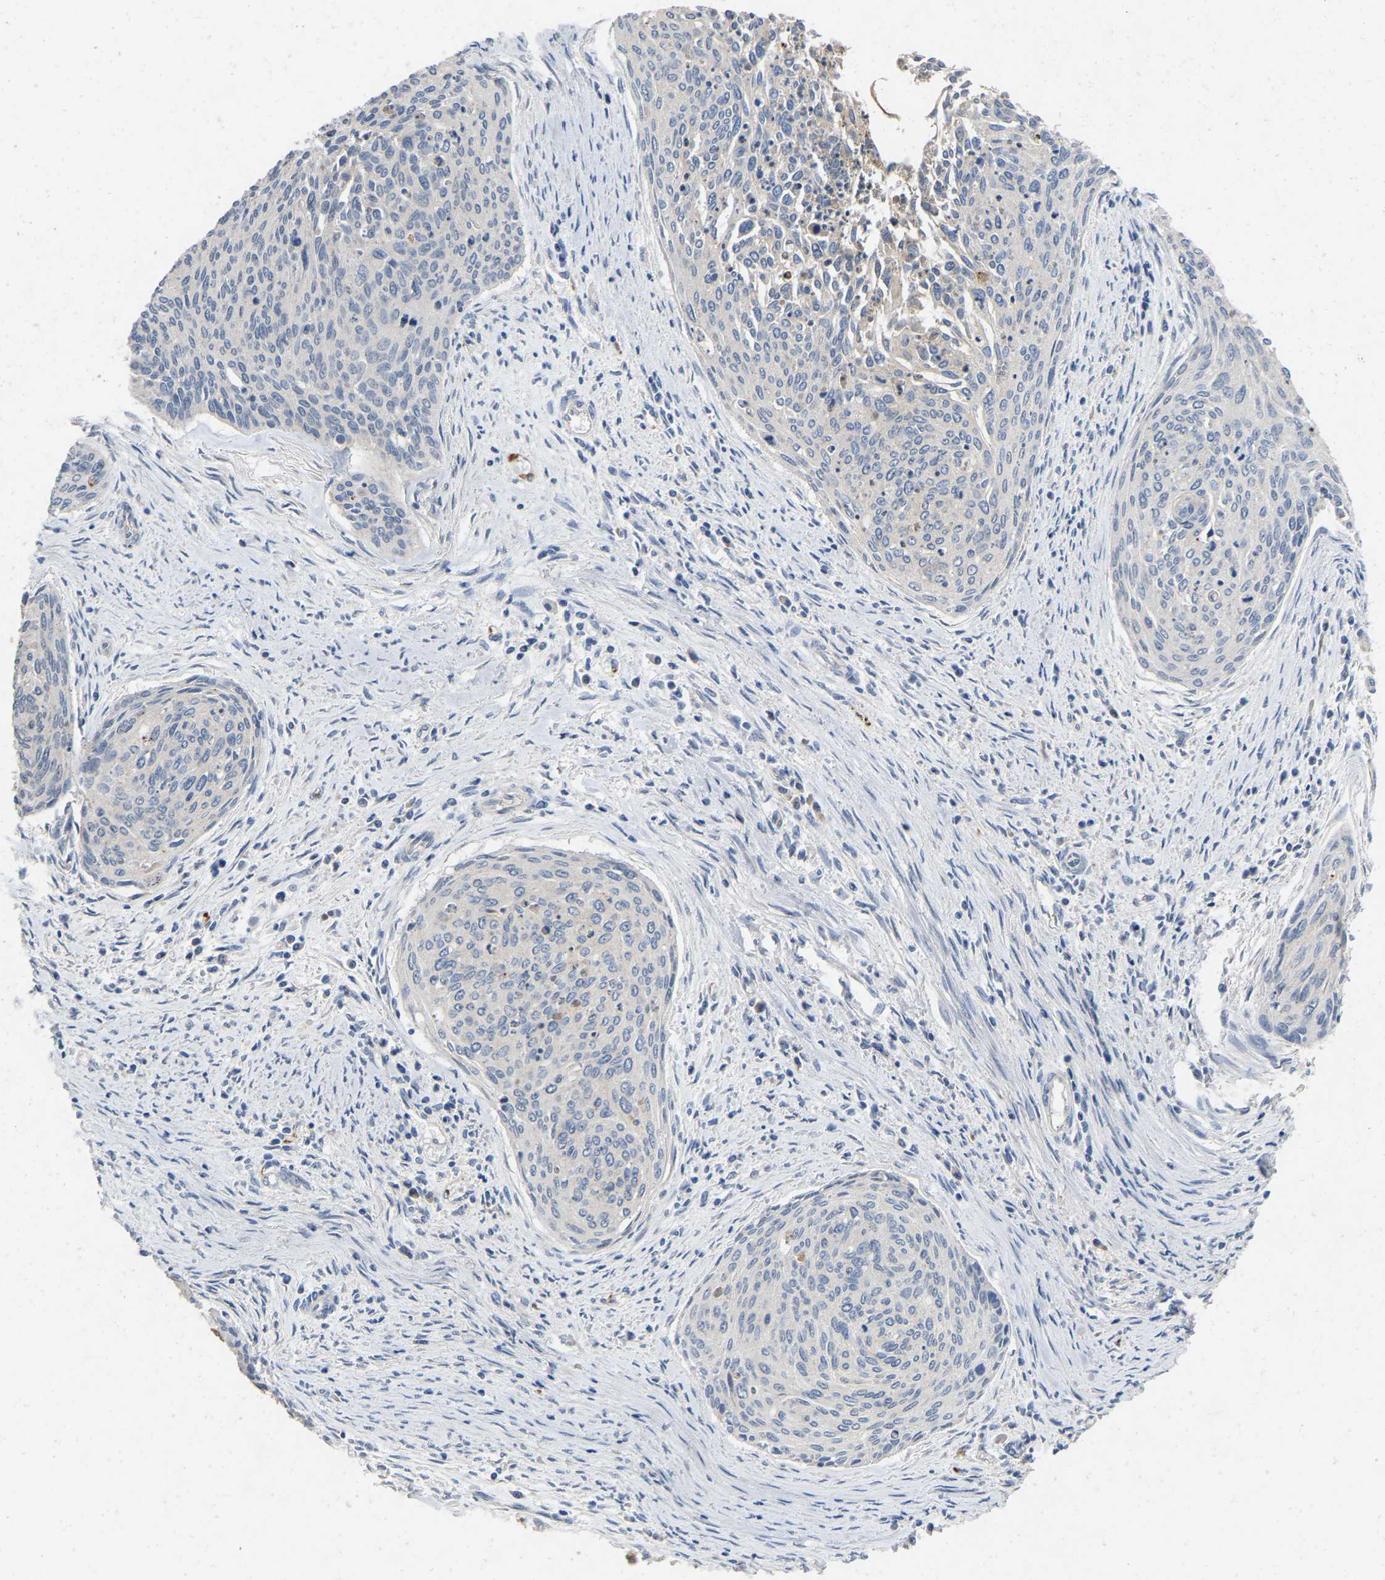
{"staining": {"intensity": "negative", "quantity": "none", "location": "none"}, "tissue": "cervical cancer", "cell_type": "Tumor cells", "image_type": "cancer", "snomed": [{"axis": "morphology", "description": "Squamous cell carcinoma, NOS"}, {"axis": "topography", "description": "Cervix"}], "caption": "Cervical cancer was stained to show a protein in brown. There is no significant expression in tumor cells.", "gene": "RHEB", "patient": {"sex": "female", "age": 55}}